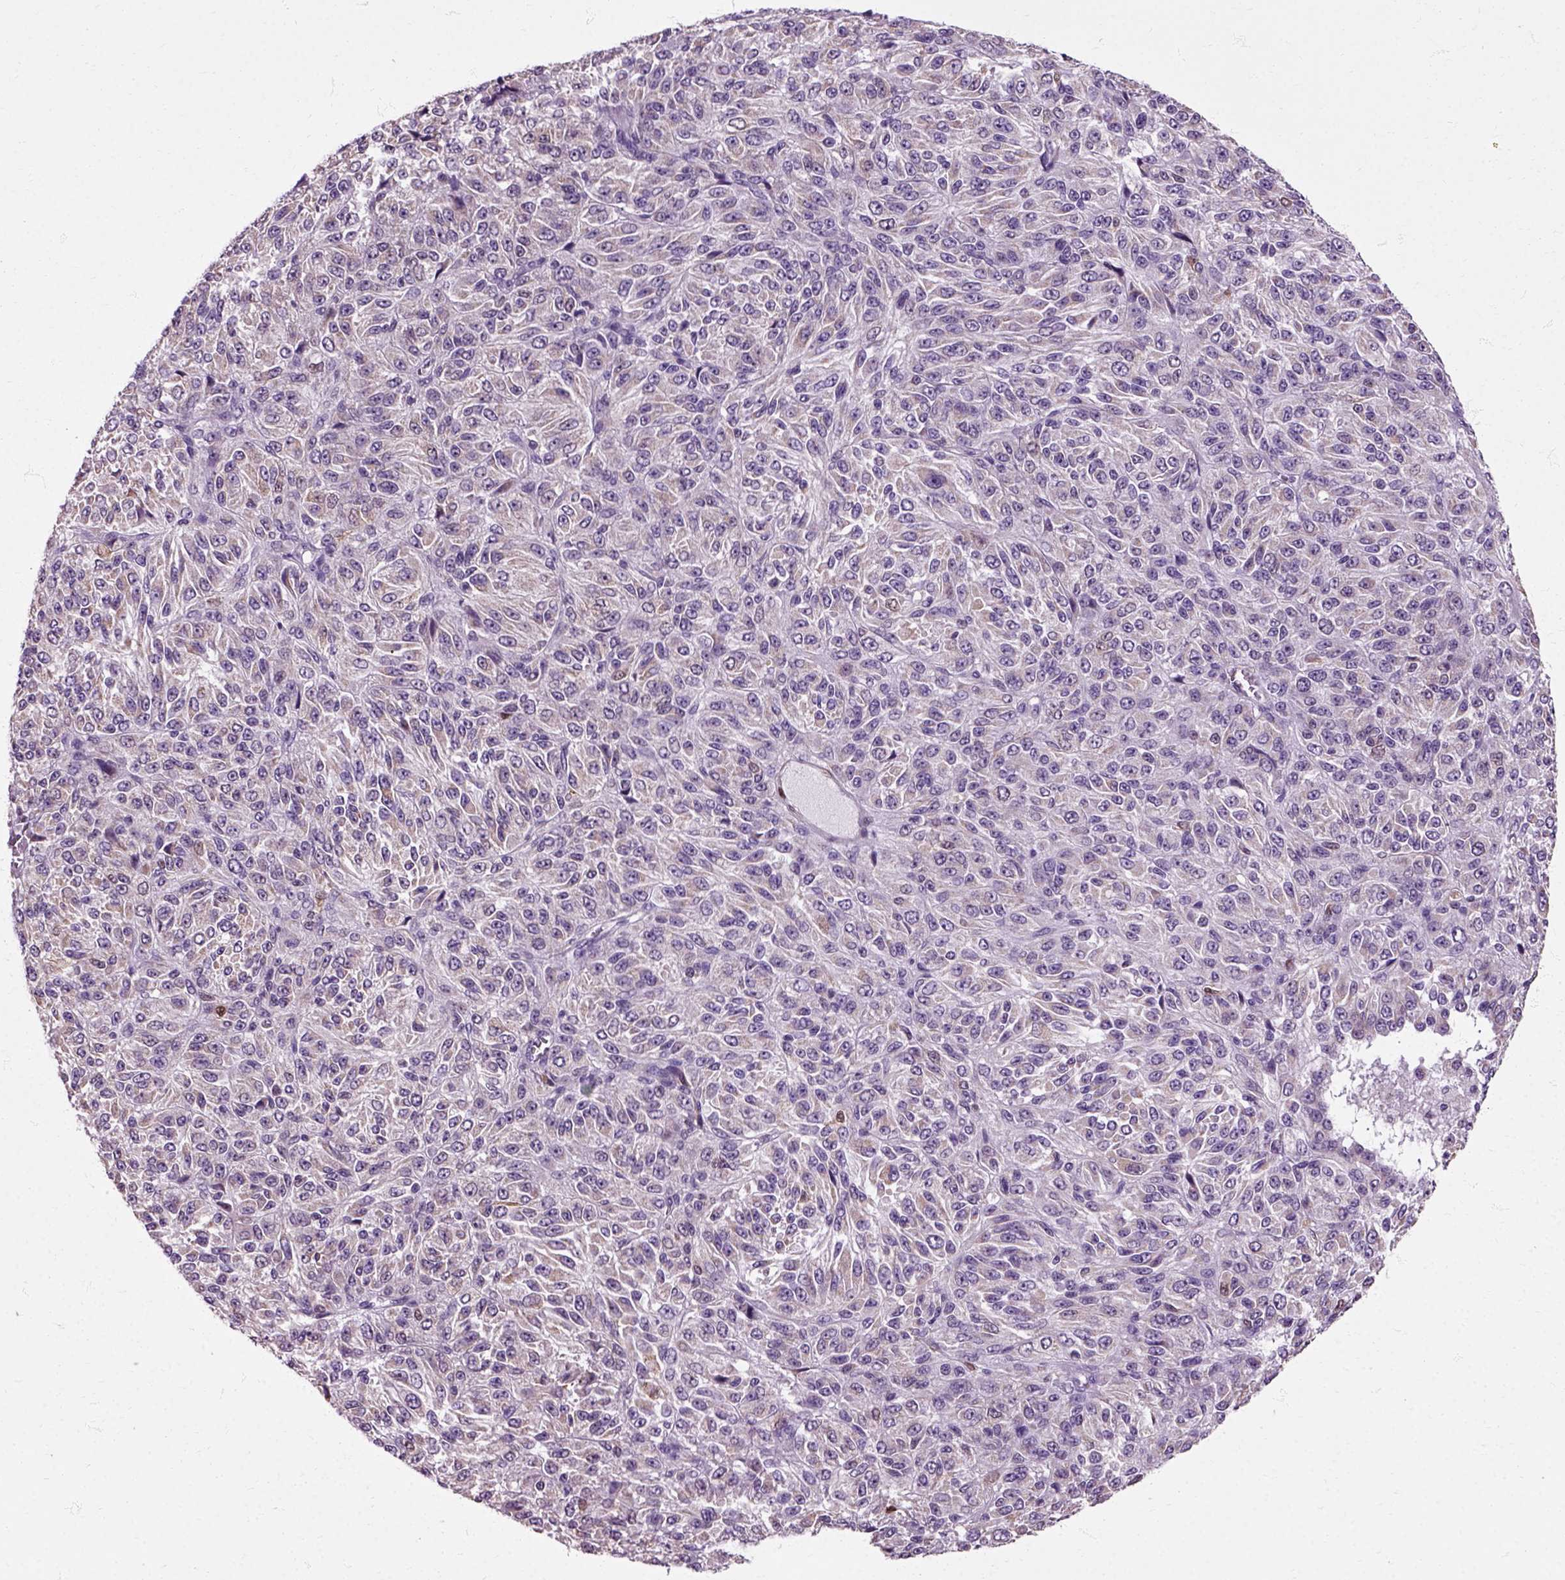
{"staining": {"intensity": "weak", "quantity": "<25%", "location": "cytoplasmic/membranous"}, "tissue": "melanoma", "cell_type": "Tumor cells", "image_type": "cancer", "snomed": [{"axis": "morphology", "description": "Malignant melanoma, Metastatic site"}, {"axis": "topography", "description": "Brain"}], "caption": "A histopathology image of melanoma stained for a protein displays no brown staining in tumor cells.", "gene": "HSPA2", "patient": {"sex": "female", "age": 56}}